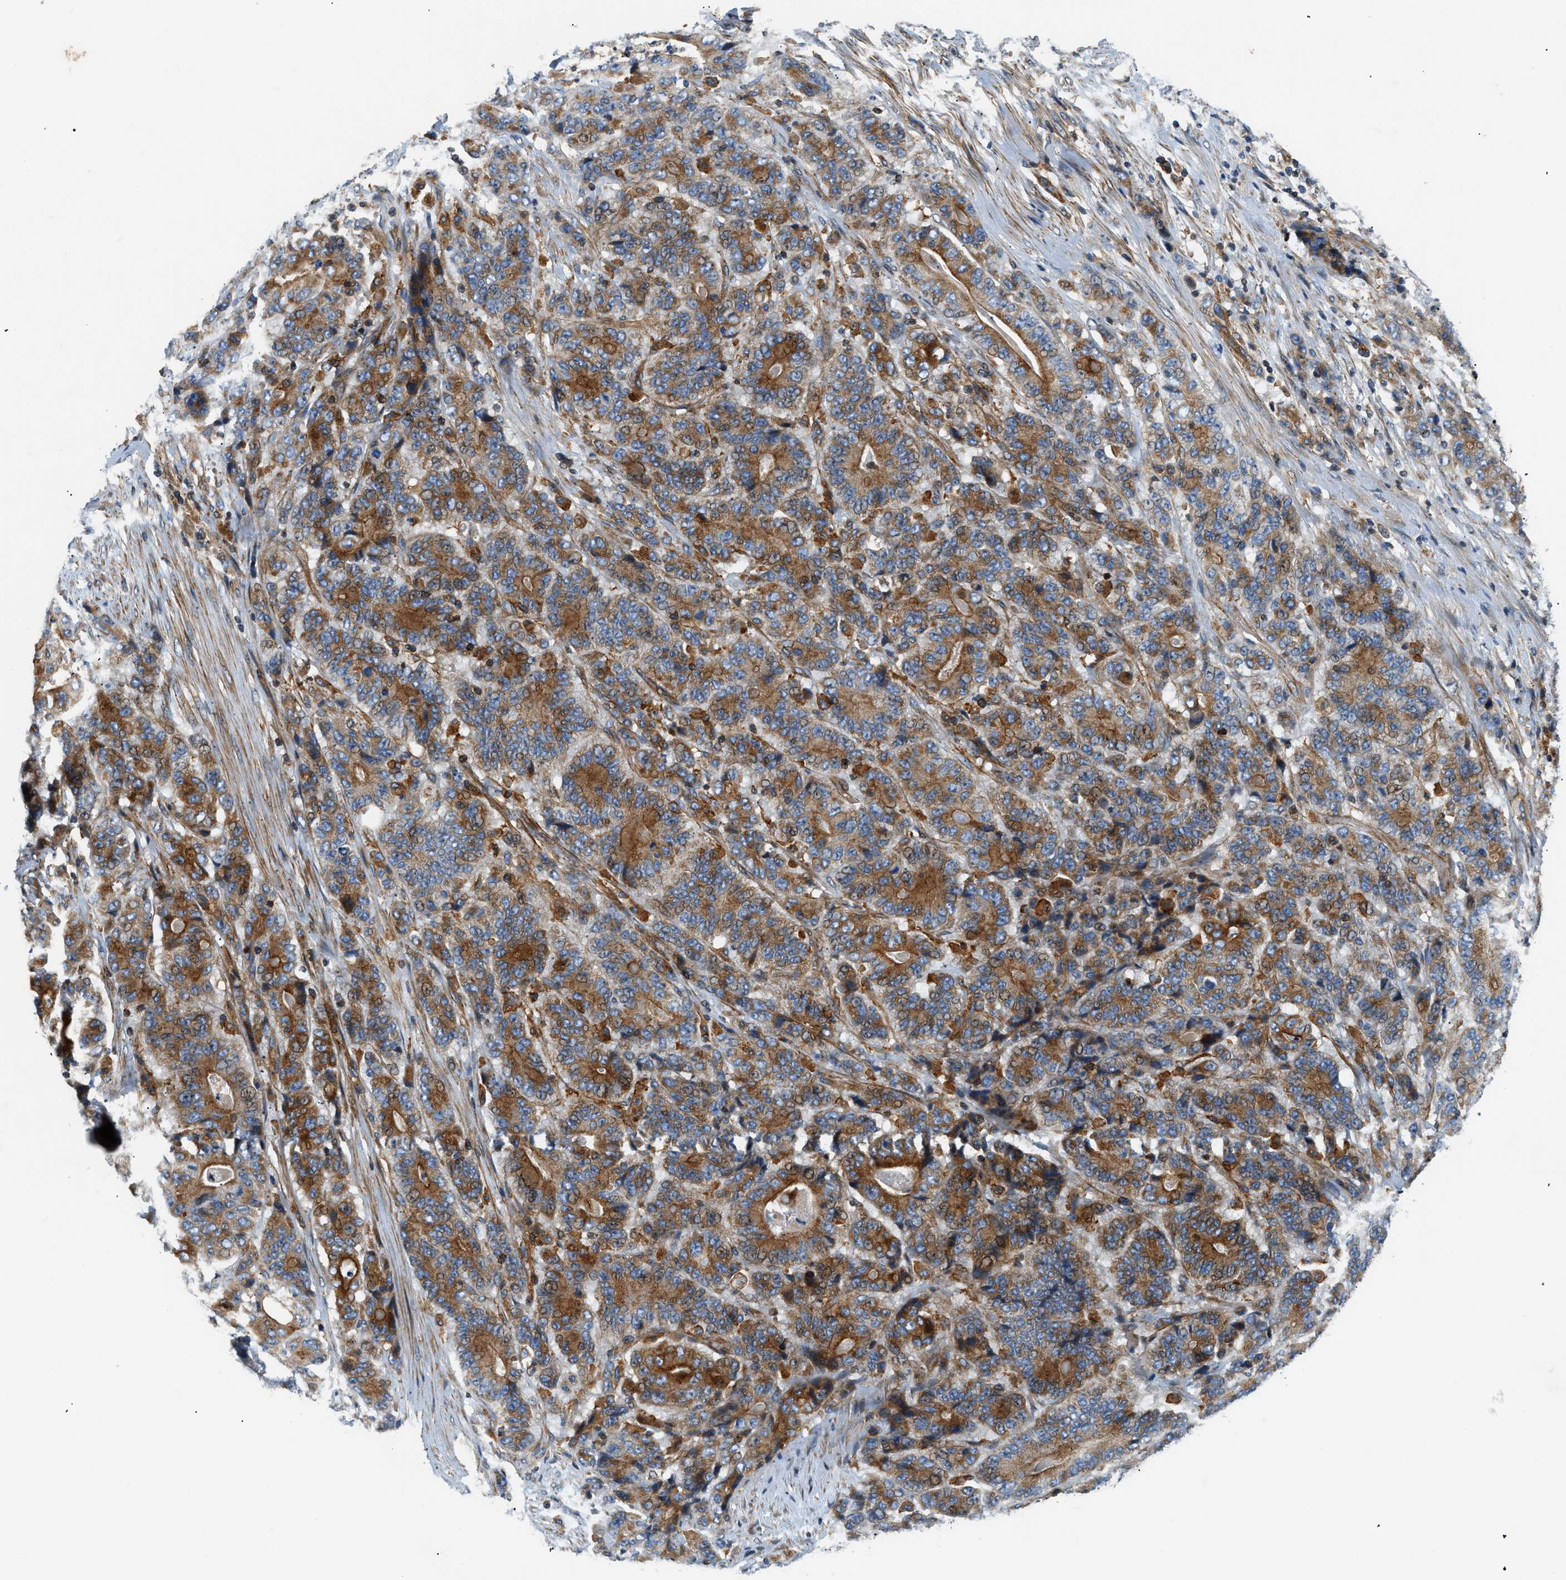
{"staining": {"intensity": "strong", "quantity": ">75%", "location": "cytoplasmic/membranous"}, "tissue": "stomach cancer", "cell_type": "Tumor cells", "image_type": "cancer", "snomed": [{"axis": "morphology", "description": "Adenocarcinoma, NOS"}, {"axis": "topography", "description": "Stomach"}], "caption": "The micrograph displays immunohistochemical staining of adenocarcinoma (stomach). There is strong cytoplasmic/membranous staining is appreciated in approximately >75% of tumor cells. The protein of interest is shown in brown color, while the nuclei are stained blue.", "gene": "DHODH", "patient": {"sex": "female", "age": 73}}